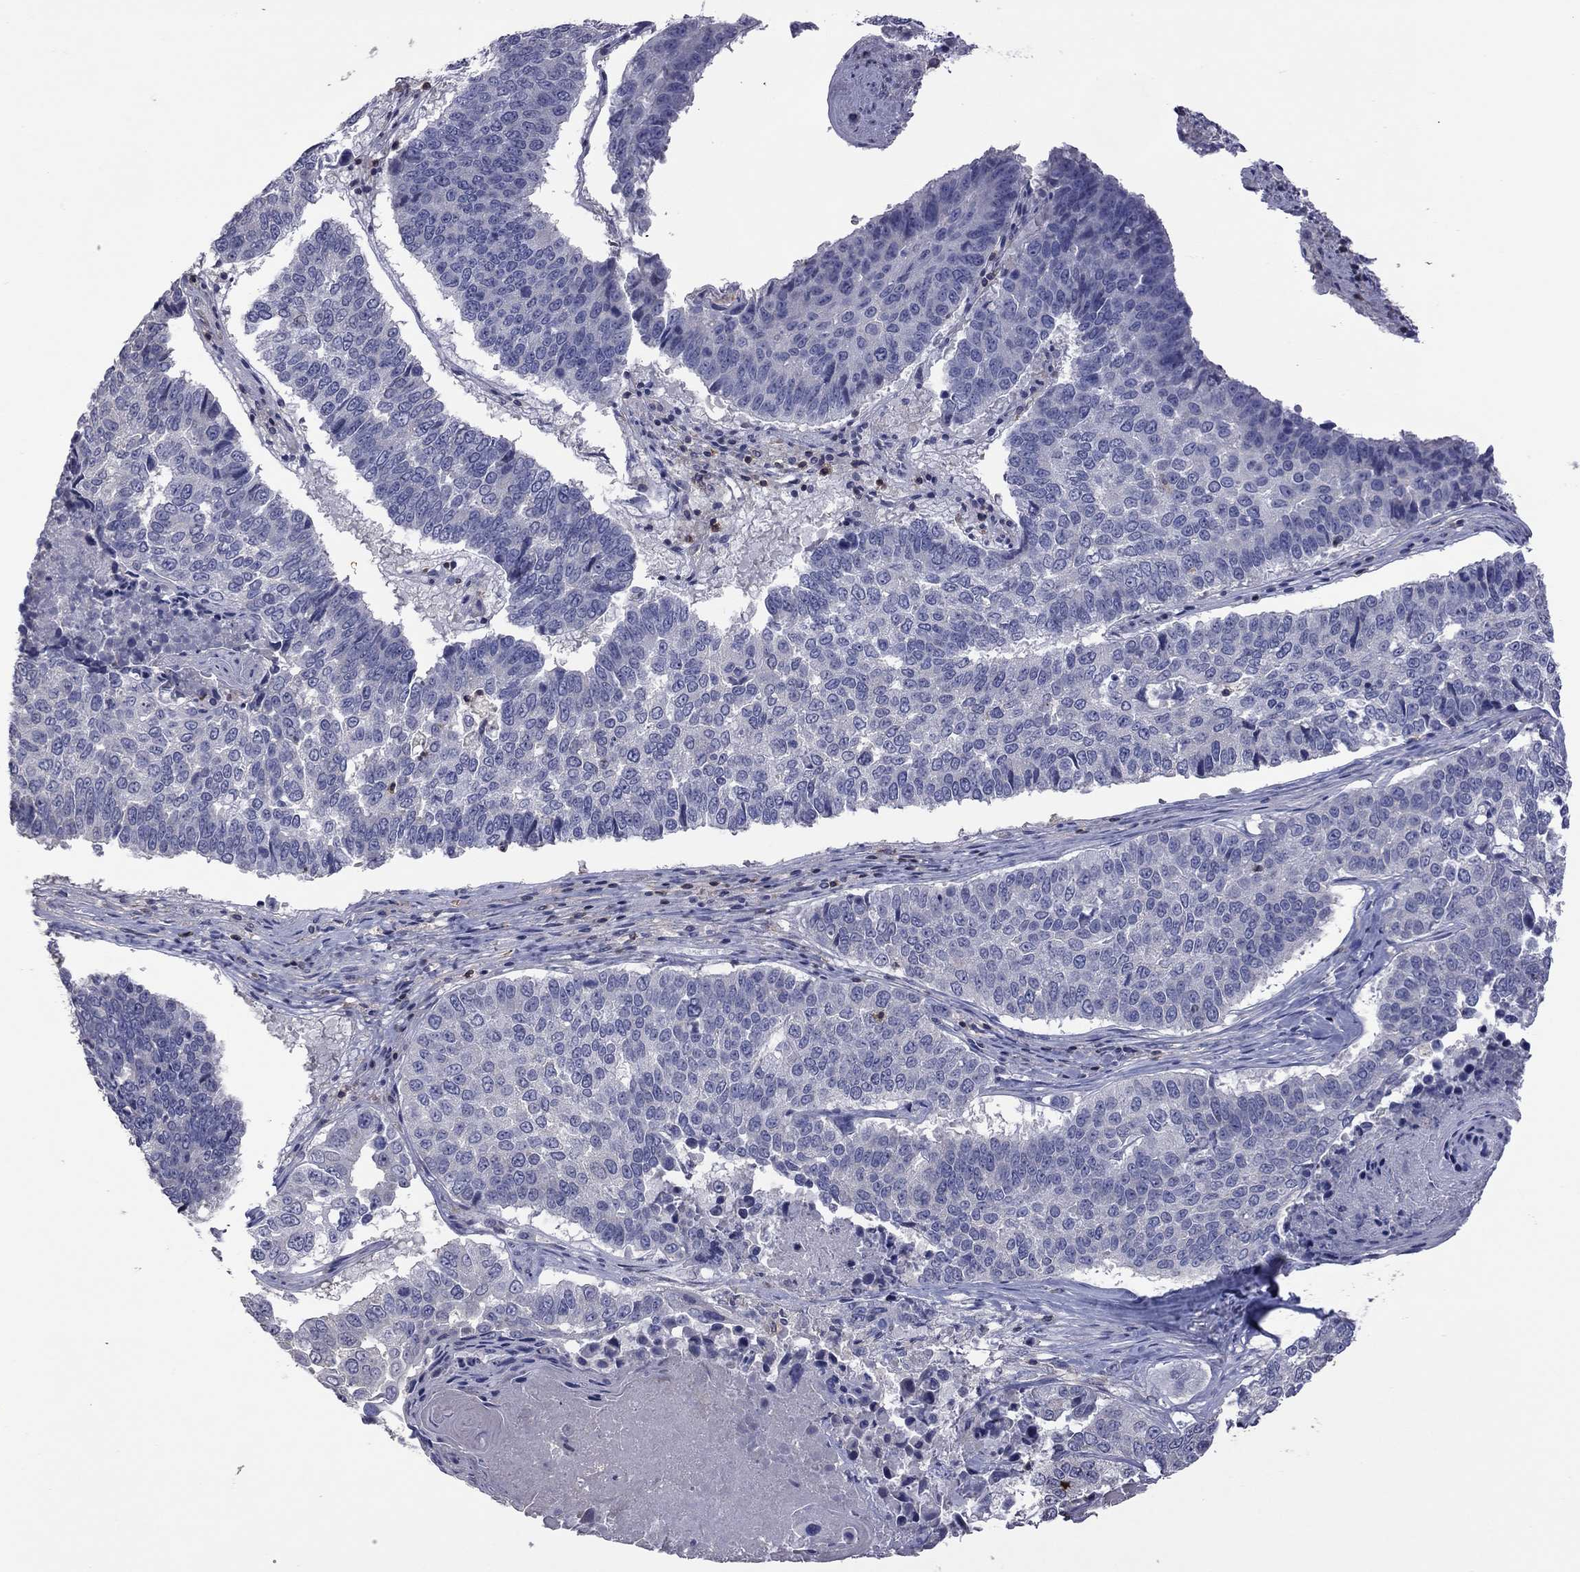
{"staining": {"intensity": "negative", "quantity": "none", "location": "none"}, "tissue": "lung cancer", "cell_type": "Tumor cells", "image_type": "cancer", "snomed": [{"axis": "morphology", "description": "Squamous cell carcinoma, NOS"}, {"axis": "topography", "description": "Lung"}], "caption": "IHC photomicrograph of neoplastic tissue: lung cancer stained with DAB shows no significant protein expression in tumor cells.", "gene": "IPCEF1", "patient": {"sex": "male", "age": 73}}